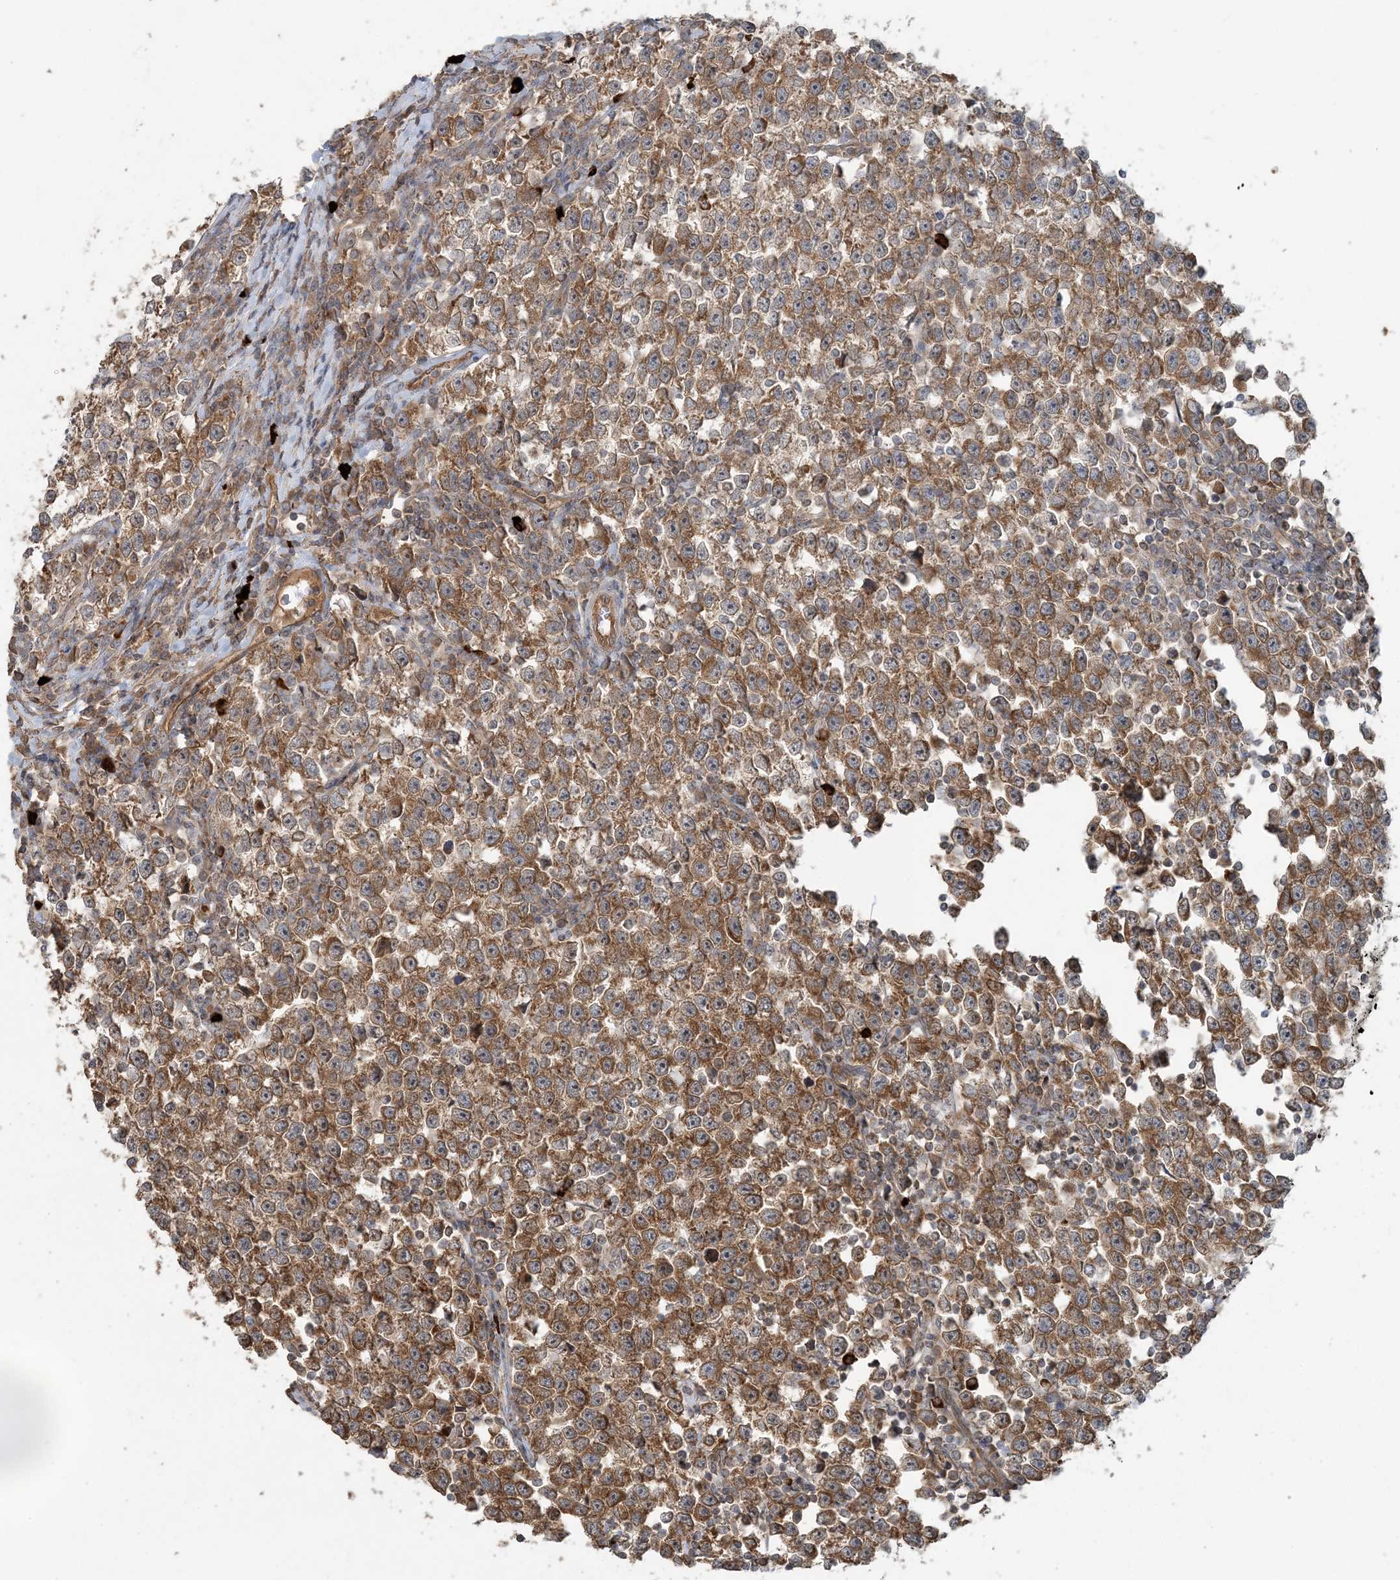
{"staining": {"intensity": "moderate", "quantity": ">75%", "location": "cytoplasmic/membranous"}, "tissue": "testis cancer", "cell_type": "Tumor cells", "image_type": "cancer", "snomed": [{"axis": "morphology", "description": "Normal tissue, NOS"}, {"axis": "morphology", "description": "Seminoma, NOS"}, {"axis": "topography", "description": "Testis"}], "caption": "A histopathology image of seminoma (testis) stained for a protein reveals moderate cytoplasmic/membranous brown staining in tumor cells. The staining was performed using DAB (3,3'-diaminobenzidine) to visualize the protein expression in brown, while the nuclei were stained in blue with hematoxylin (Magnification: 20x).", "gene": "STIM2", "patient": {"sex": "male", "age": 43}}